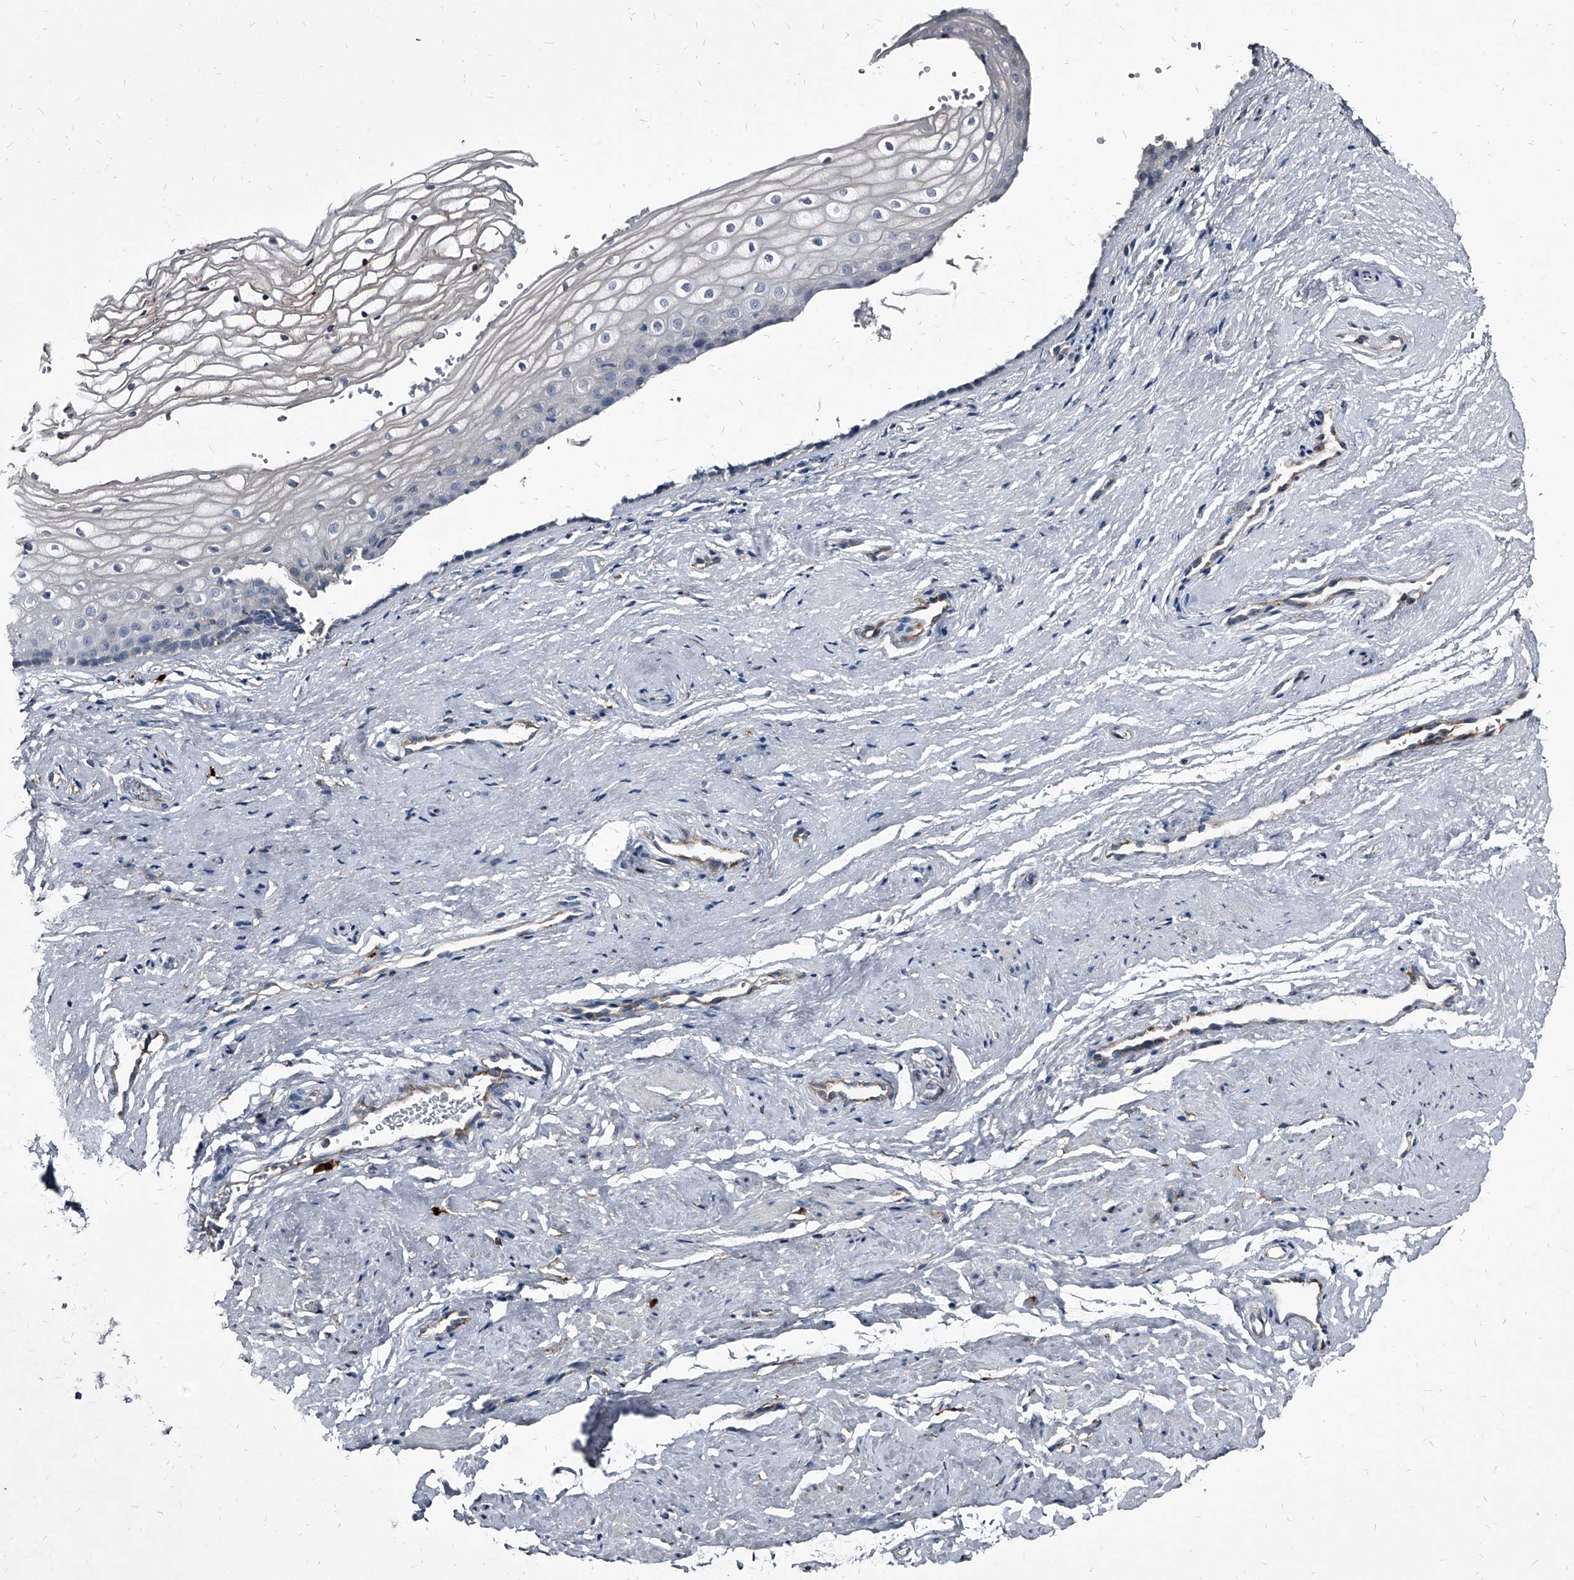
{"staining": {"intensity": "negative", "quantity": "none", "location": "none"}, "tissue": "vagina", "cell_type": "Squamous epithelial cells", "image_type": "normal", "snomed": [{"axis": "morphology", "description": "Normal tissue, NOS"}, {"axis": "topography", "description": "Vagina"}], "caption": "Micrograph shows no protein expression in squamous epithelial cells of benign vagina. (Brightfield microscopy of DAB IHC at high magnification).", "gene": "PGLYRP3", "patient": {"sex": "female", "age": 46}}